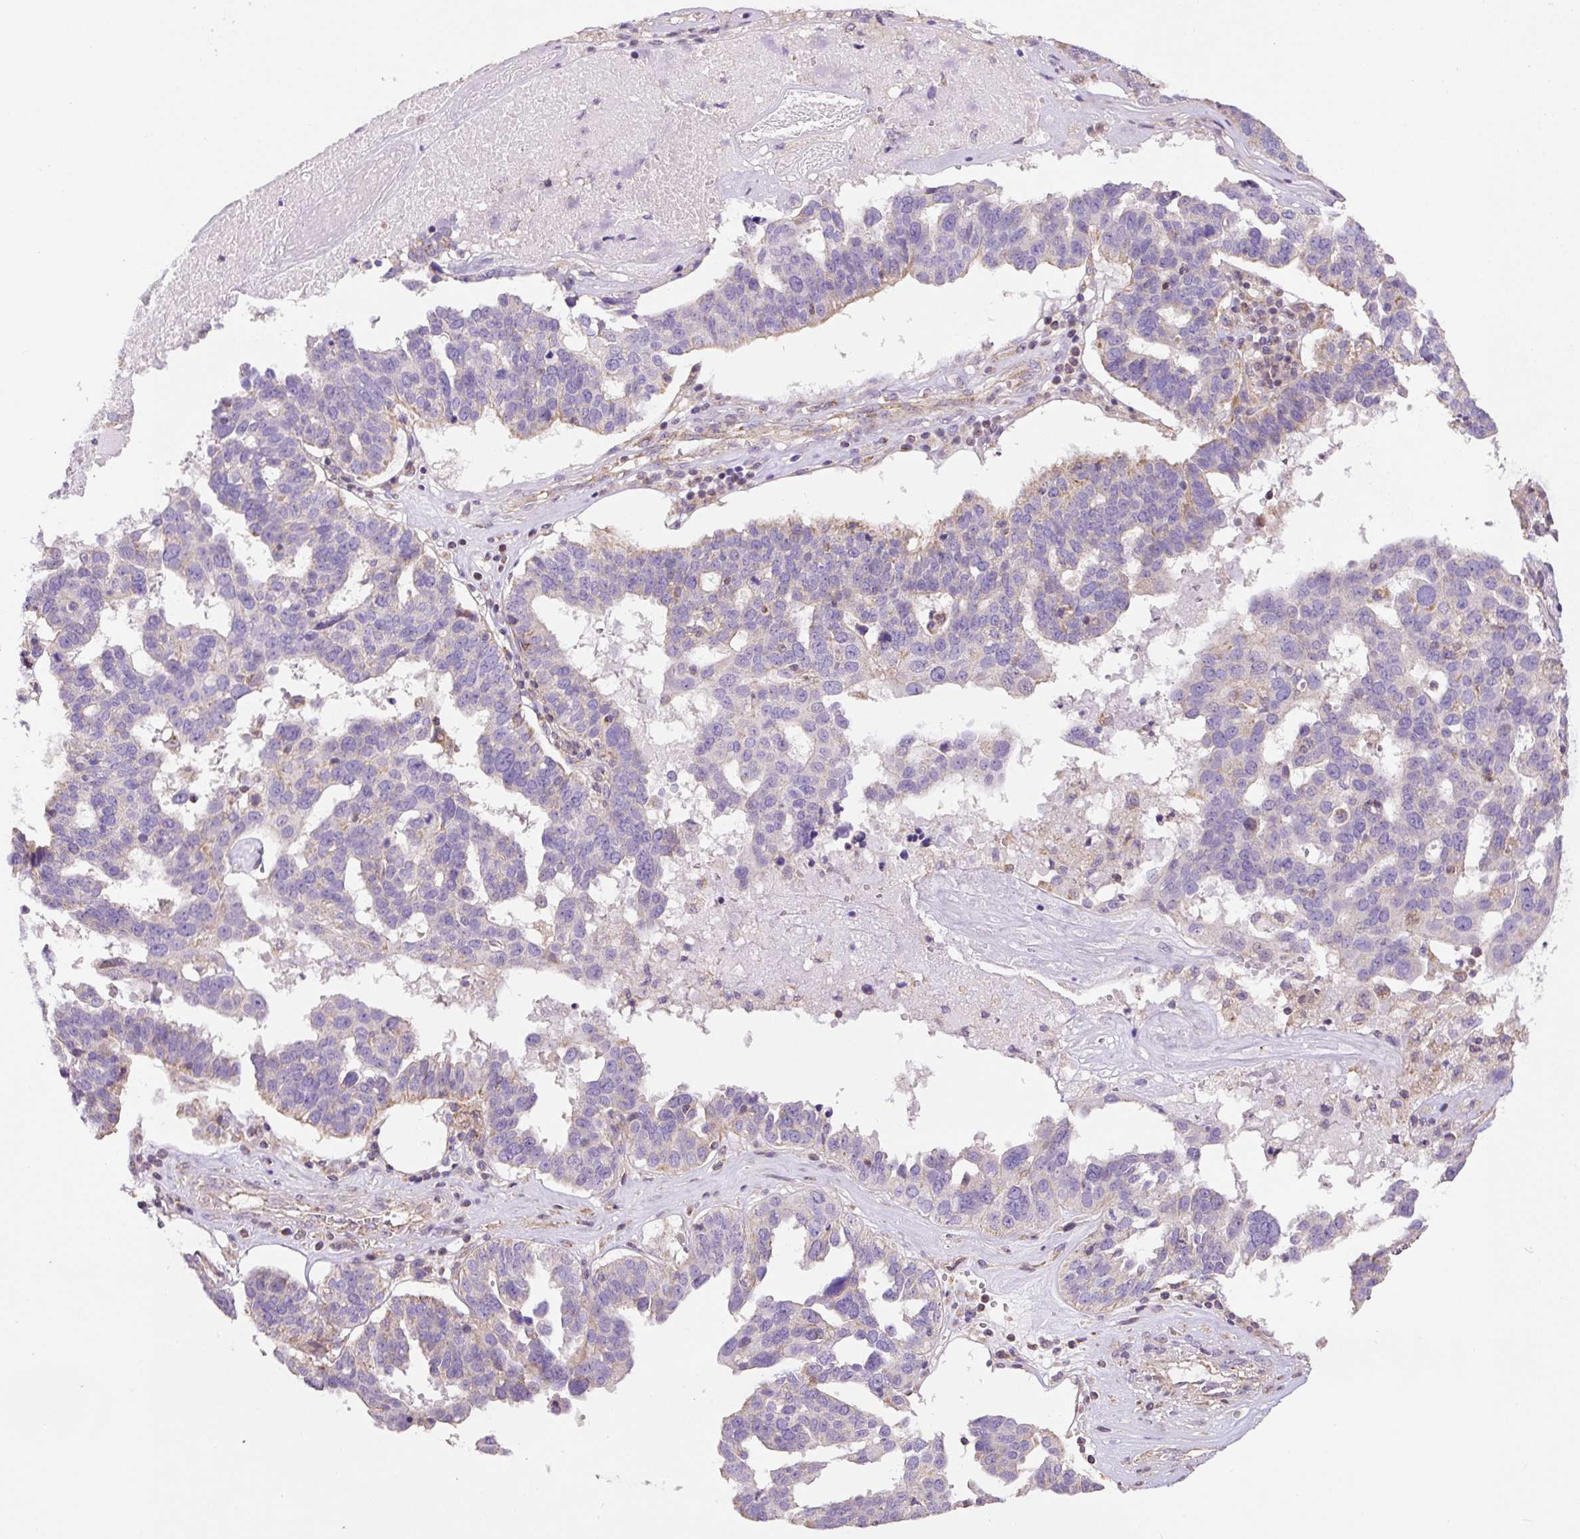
{"staining": {"intensity": "negative", "quantity": "none", "location": "none"}, "tissue": "ovarian cancer", "cell_type": "Tumor cells", "image_type": "cancer", "snomed": [{"axis": "morphology", "description": "Cystadenocarcinoma, serous, NOS"}, {"axis": "topography", "description": "Ovary"}], "caption": "High power microscopy photomicrograph of an immunohistochemistry image of ovarian cancer, revealing no significant staining in tumor cells.", "gene": "NDUFAF2", "patient": {"sex": "female", "age": 59}}